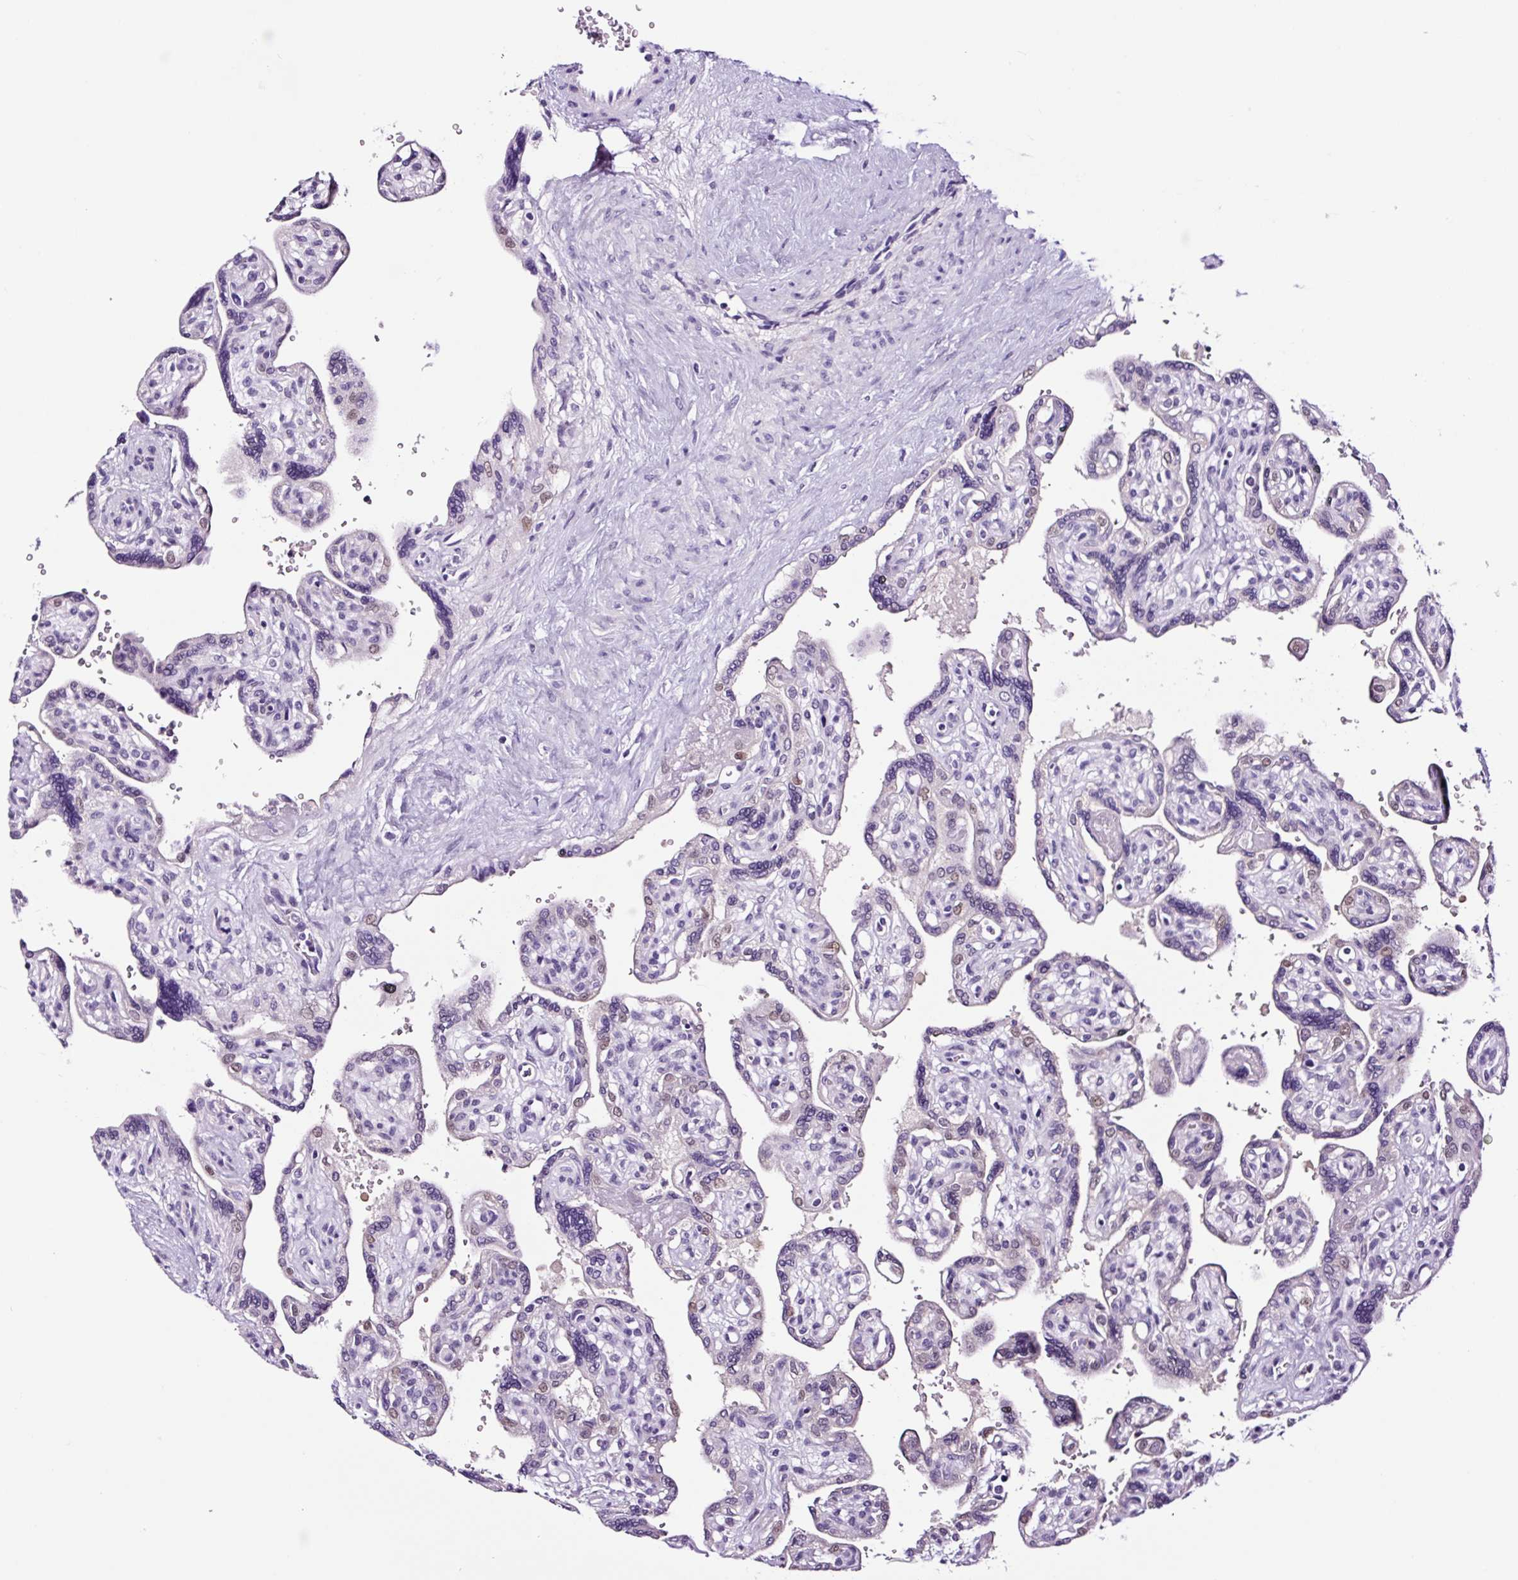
{"staining": {"intensity": "negative", "quantity": "none", "location": "none"}, "tissue": "placenta", "cell_type": "Decidual cells", "image_type": "normal", "snomed": [{"axis": "morphology", "description": "Normal tissue, NOS"}, {"axis": "topography", "description": "Placenta"}], "caption": "Micrograph shows no protein expression in decidual cells of normal placenta.", "gene": "TAFA3", "patient": {"sex": "female", "age": 39}}